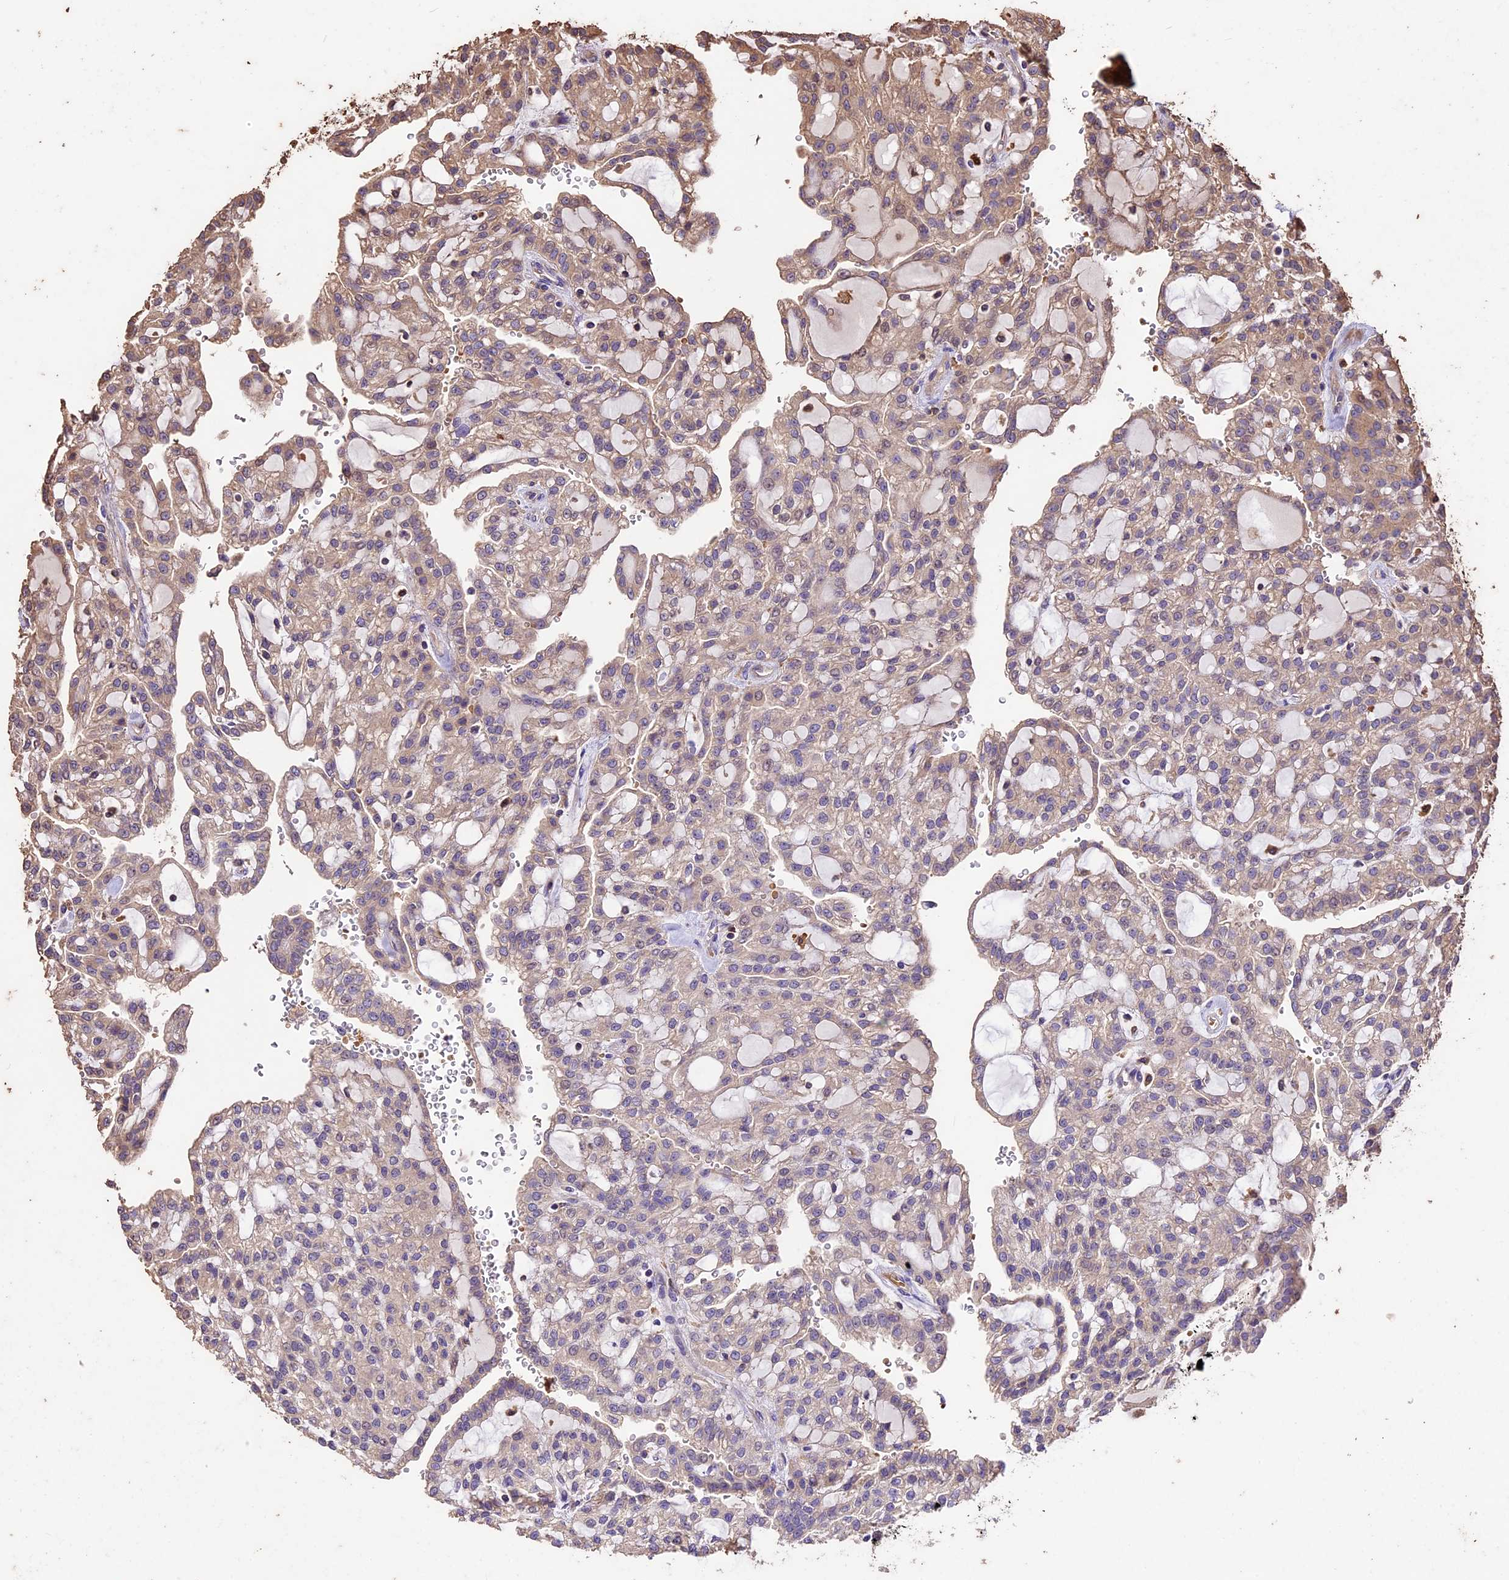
{"staining": {"intensity": "weak", "quantity": ">75%", "location": "cytoplasmic/membranous"}, "tissue": "renal cancer", "cell_type": "Tumor cells", "image_type": "cancer", "snomed": [{"axis": "morphology", "description": "Adenocarcinoma, NOS"}, {"axis": "topography", "description": "Kidney"}], "caption": "Immunohistochemistry (DAB) staining of renal cancer exhibits weak cytoplasmic/membranous protein expression in approximately >75% of tumor cells.", "gene": "CRLF1", "patient": {"sex": "male", "age": 63}}